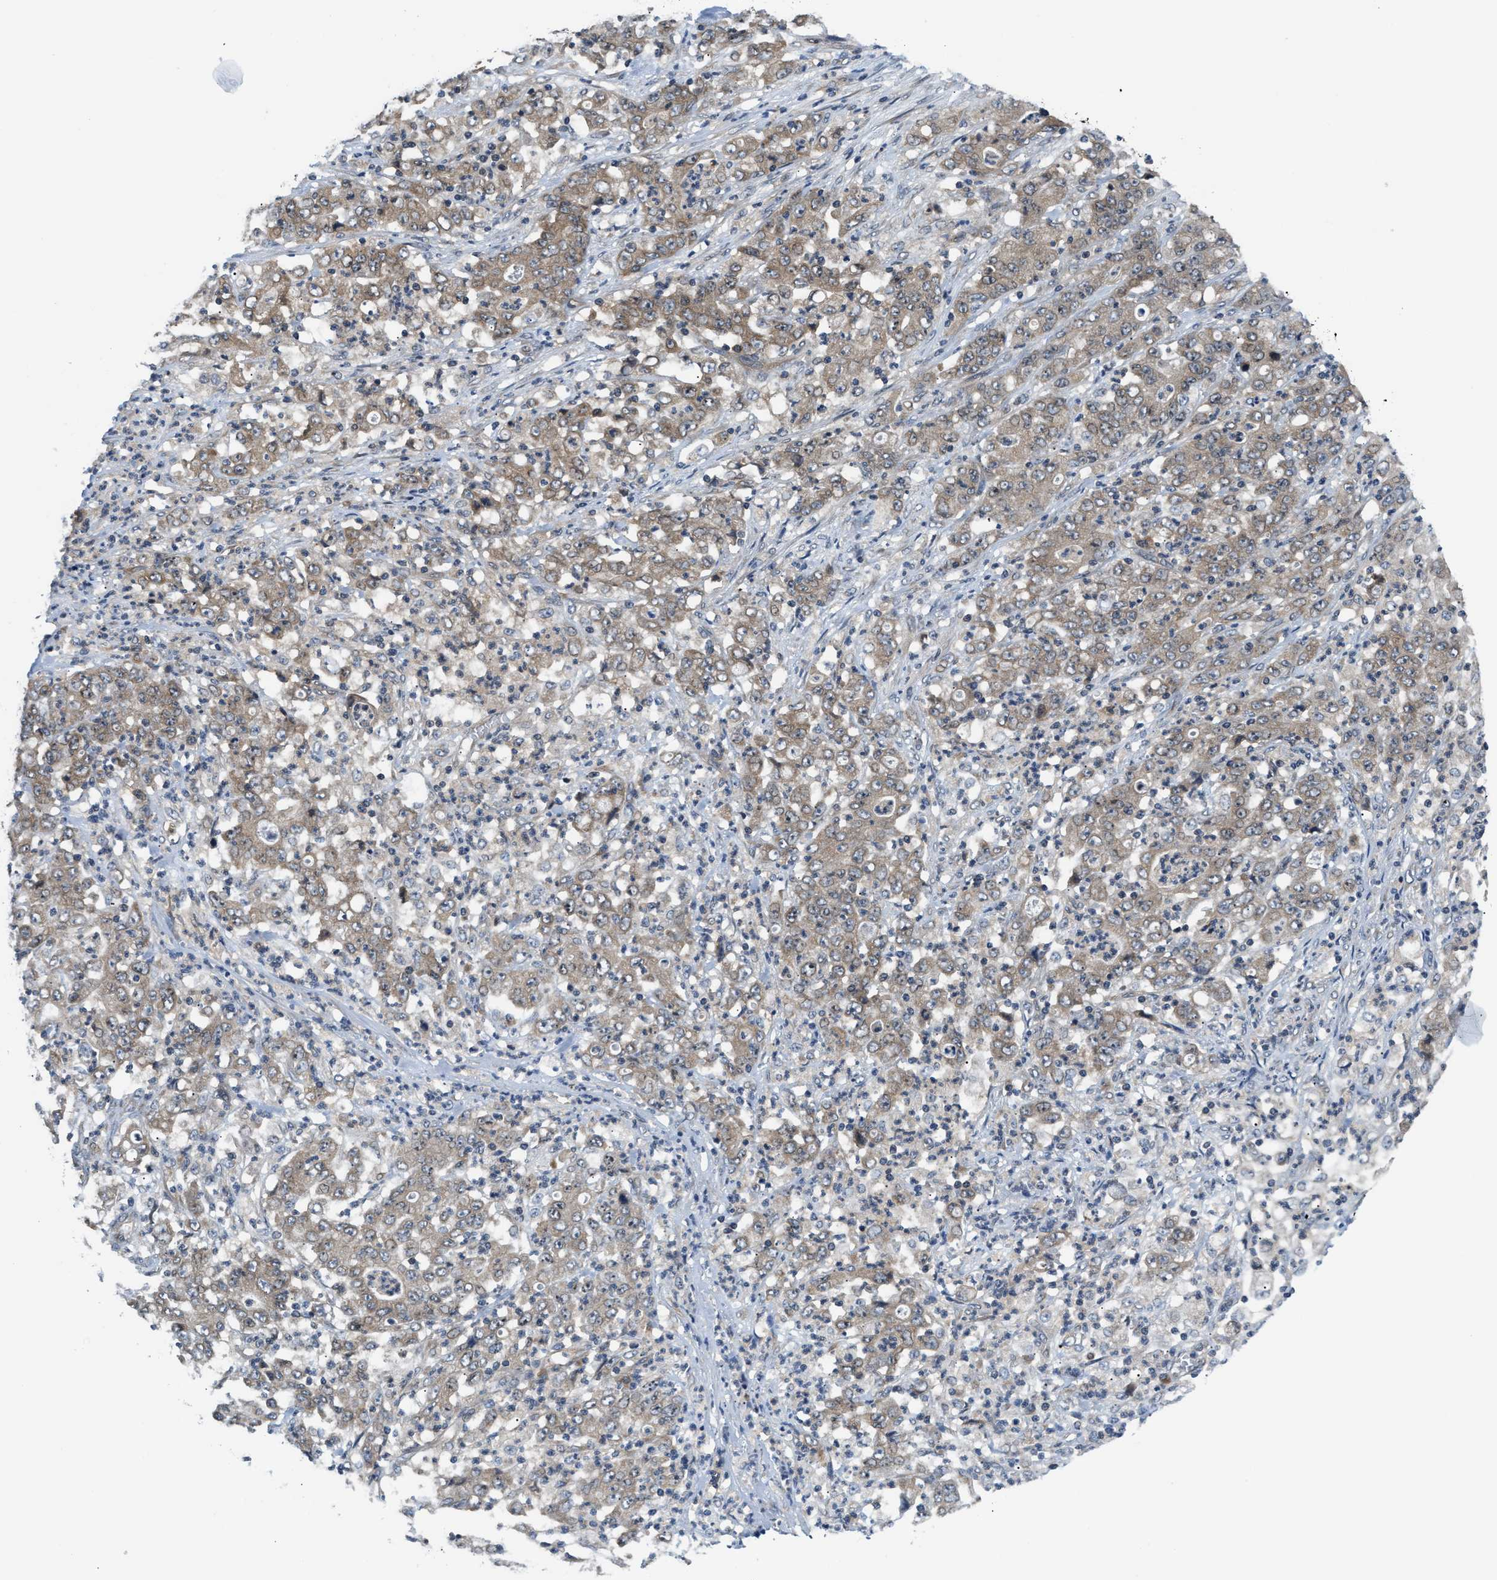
{"staining": {"intensity": "moderate", "quantity": ">75%", "location": "cytoplasmic/membranous"}, "tissue": "stomach cancer", "cell_type": "Tumor cells", "image_type": "cancer", "snomed": [{"axis": "morphology", "description": "Adenocarcinoma, NOS"}, {"axis": "topography", "description": "Stomach, lower"}], "caption": "Immunohistochemical staining of human stomach cancer (adenocarcinoma) shows medium levels of moderate cytoplasmic/membranous expression in approximately >75% of tumor cells.", "gene": "RAB29", "patient": {"sex": "female", "age": 71}}